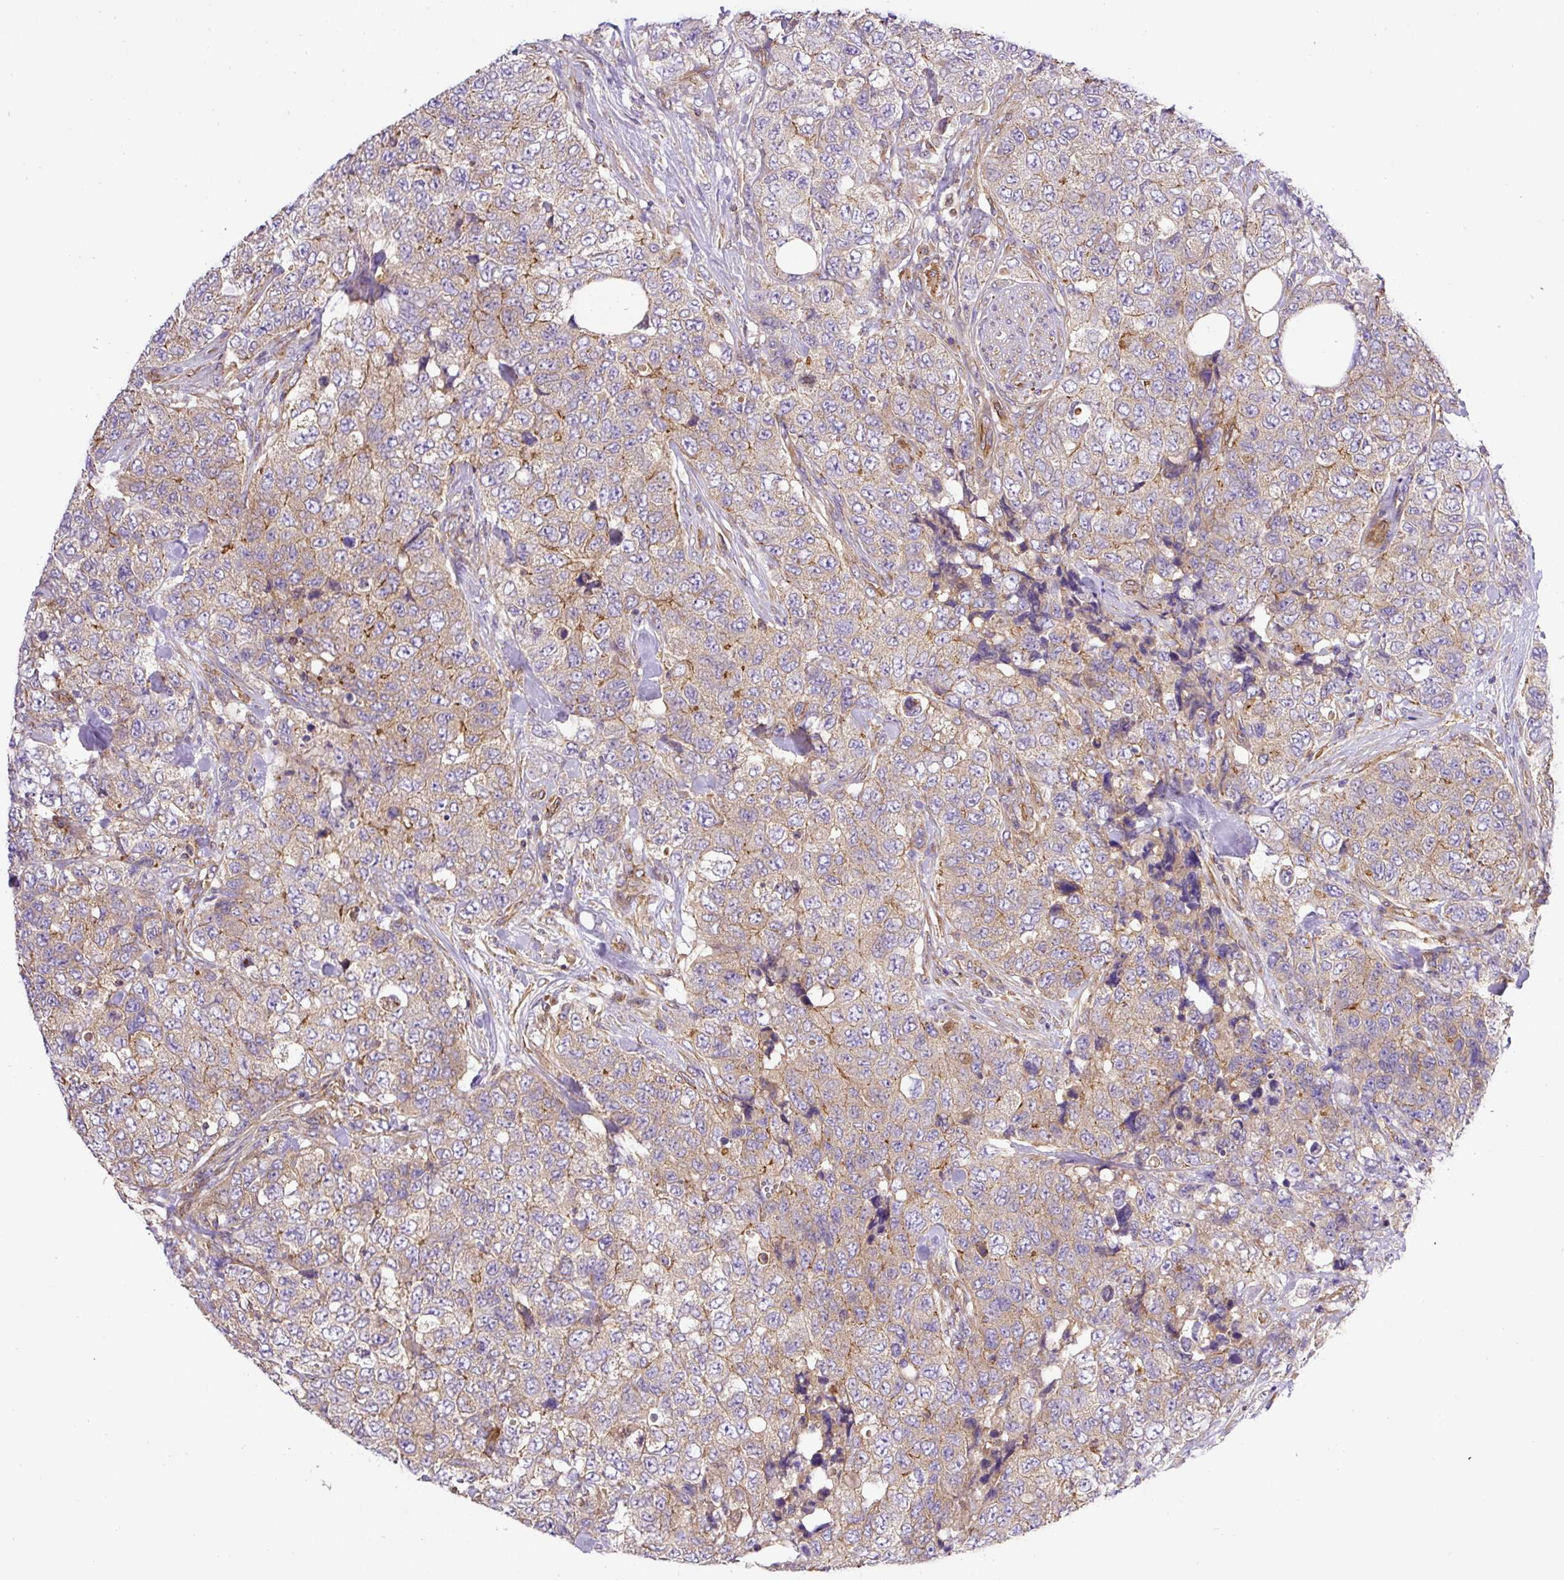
{"staining": {"intensity": "moderate", "quantity": "<25%", "location": "cytoplasmic/membranous"}, "tissue": "urothelial cancer", "cell_type": "Tumor cells", "image_type": "cancer", "snomed": [{"axis": "morphology", "description": "Urothelial carcinoma, High grade"}, {"axis": "topography", "description": "Urinary bladder"}], "caption": "This image demonstrates immunohistochemistry (IHC) staining of urothelial cancer, with low moderate cytoplasmic/membranous positivity in approximately <25% of tumor cells.", "gene": "DCTN1", "patient": {"sex": "female", "age": 78}}